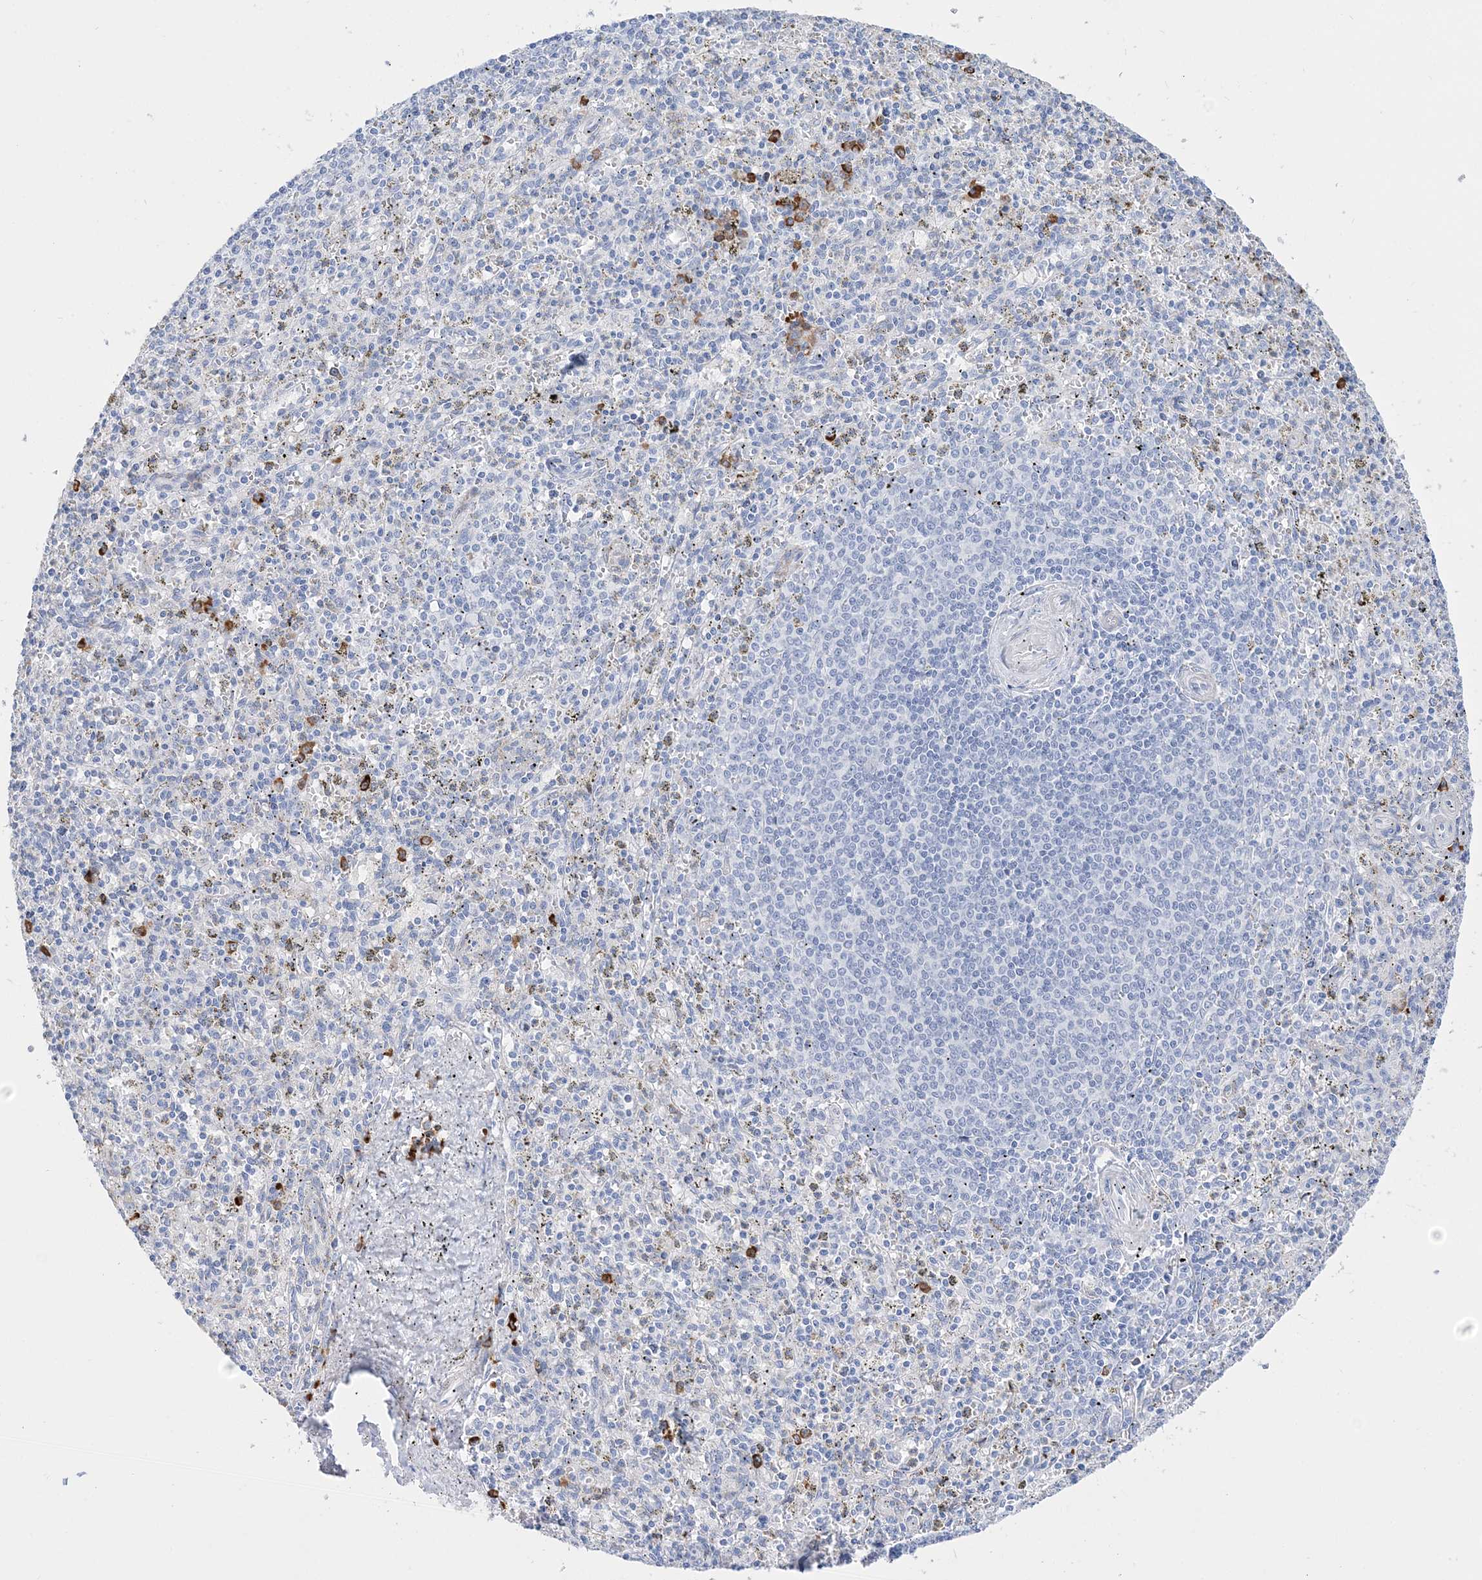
{"staining": {"intensity": "strong", "quantity": "<25%", "location": "cytoplasmic/membranous"}, "tissue": "spleen", "cell_type": "Cells in red pulp", "image_type": "normal", "snomed": [{"axis": "morphology", "description": "Normal tissue, NOS"}, {"axis": "topography", "description": "Spleen"}], "caption": "A brown stain shows strong cytoplasmic/membranous expression of a protein in cells in red pulp of benign spleen. (DAB (3,3'-diaminobenzidine) IHC with brightfield microscopy, high magnification).", "gene": "TSPYL6", "patient": {"sex": "male", "age": 72}}